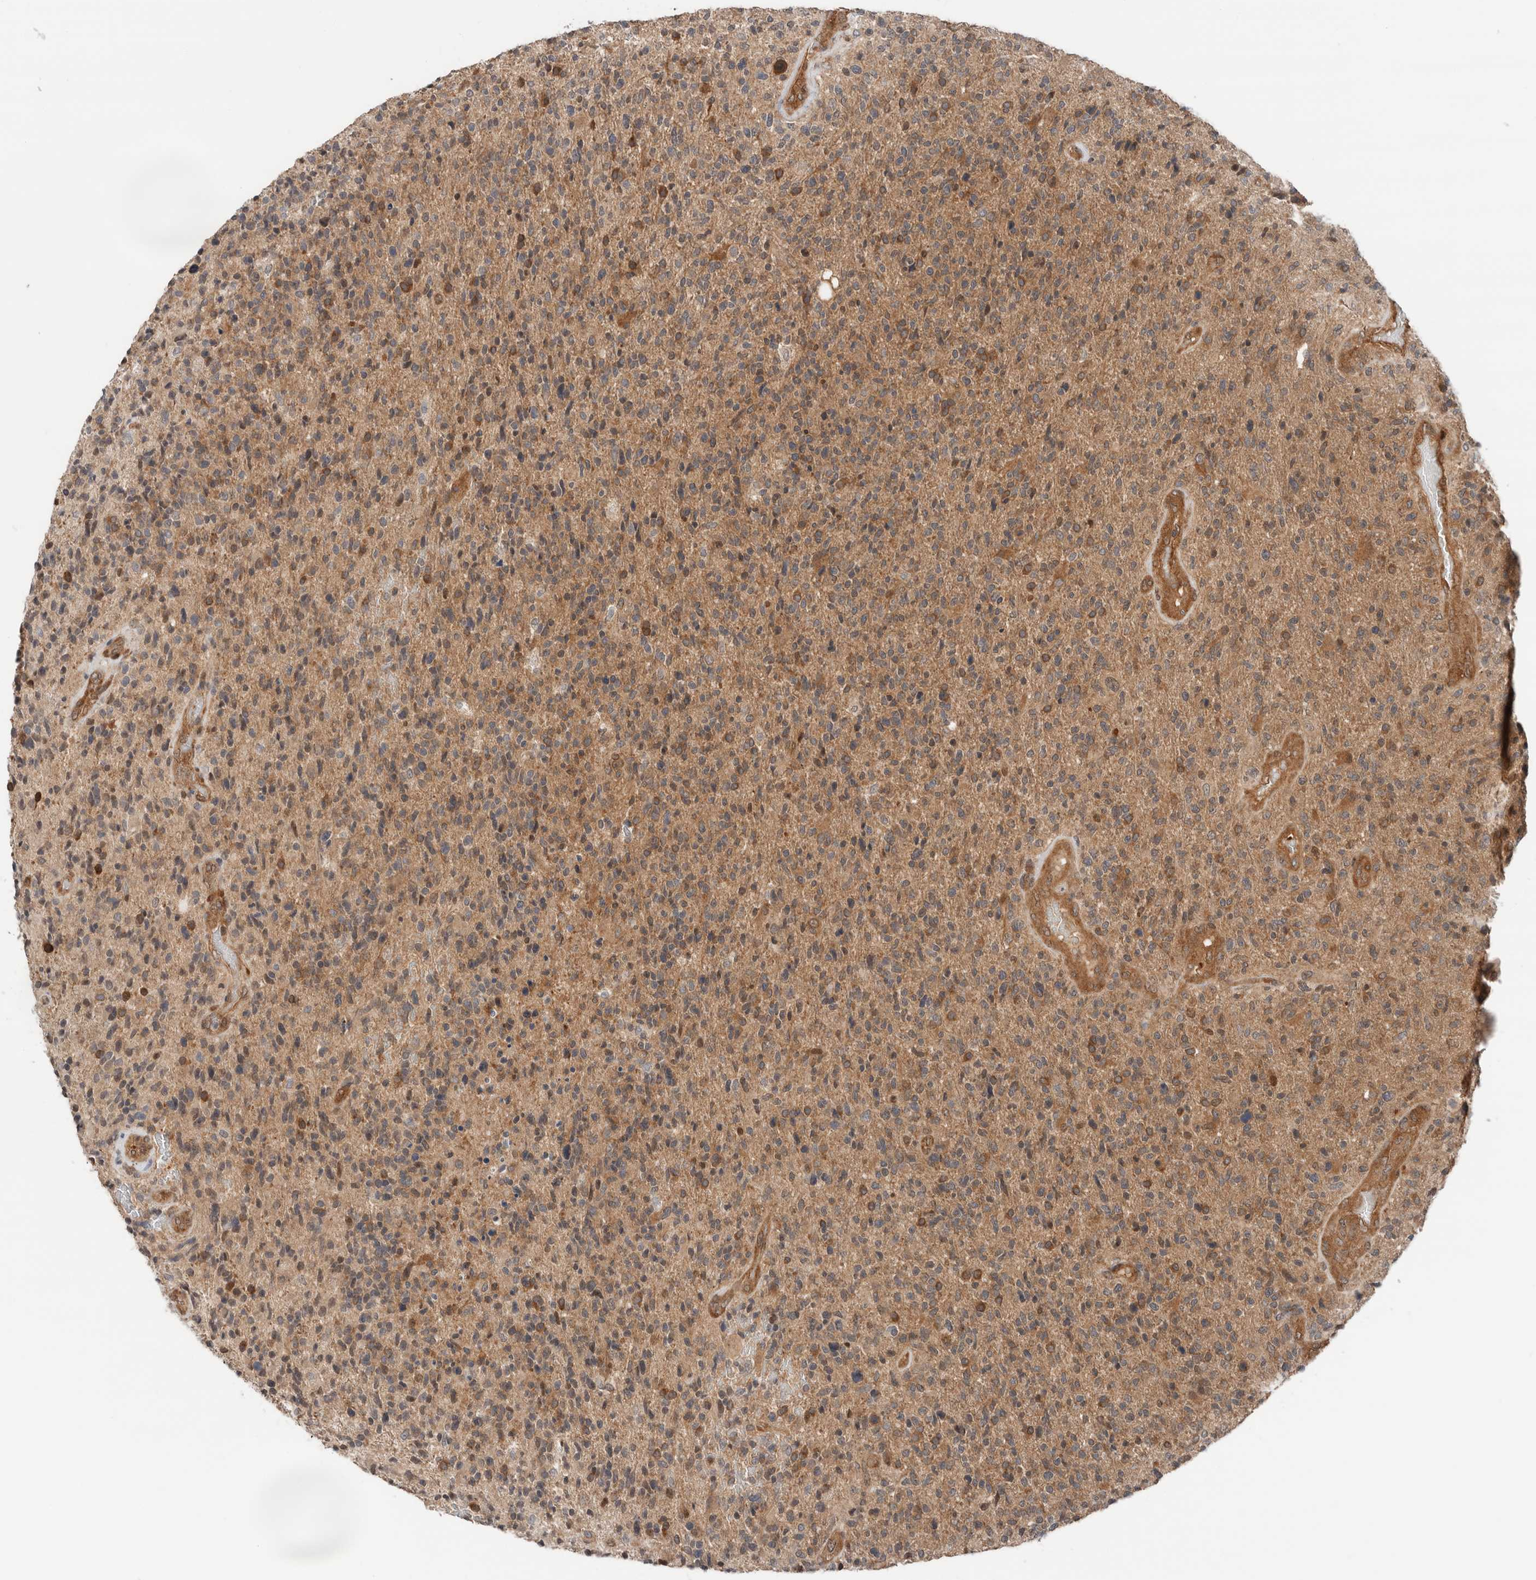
{"staining": {"intensity": "moderate", "quantity": "25%-75%", "location": "cytoplasmic/membranous"}, "tissue": "glioma", "cell_type": "Tumor cells", "image_type": "cancer", "snomed": [{"axis": "morphology", "description": "Glioma, malignant, High grade"}, {"axis": "topography", "description": "Brain"}], "caption": "A photomicrograph of malignant glioma (high-grade) stained for a protein displays moderate cytoplasmic/membranous brown staining in tumor cells.", "gene": "XPNPEP1", "patient": {"sex": "male", "age": 72}}